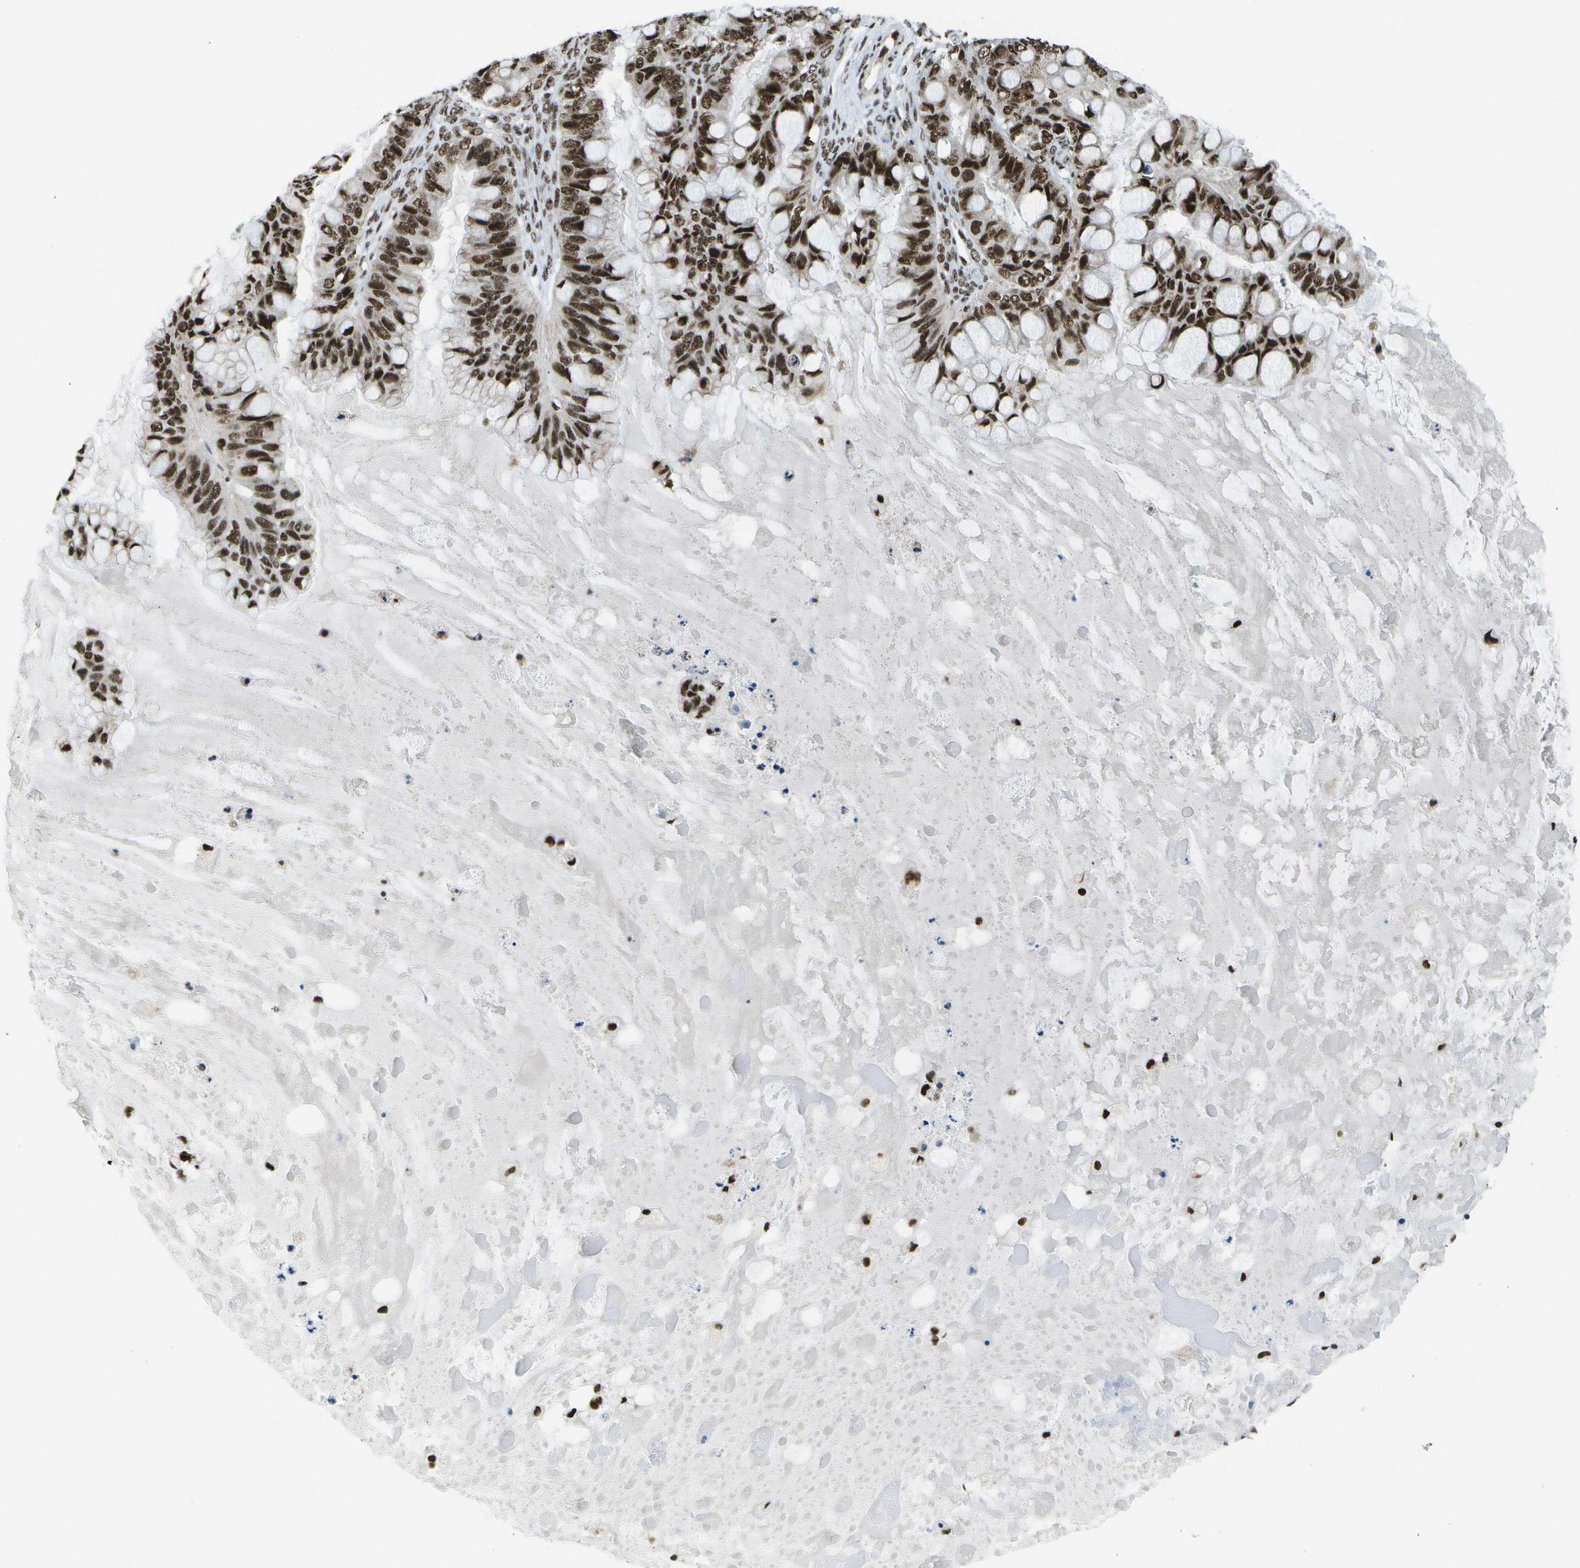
{"staining": {"intensity": "strong", "quantity": ">75%", "location": "nuclear"}, "tissue": "ovarian cancer", "cell_type": "Tumor cells", "image_type": "cancer", "snomed": [{"axis": "morphology", "description": "Cystadenocarcinoma, mucinous, NOS"}, {"axis": "topography", "description": "Ovary"}], "caption": "The micrograph exhibits immunohistochemical staining of ovarian cancer. There is strong nuclear staining is seen in approximately >75% of tumor cells.", "gene": "NSRP1", "patient": {"sex": "female", "age": 80}}